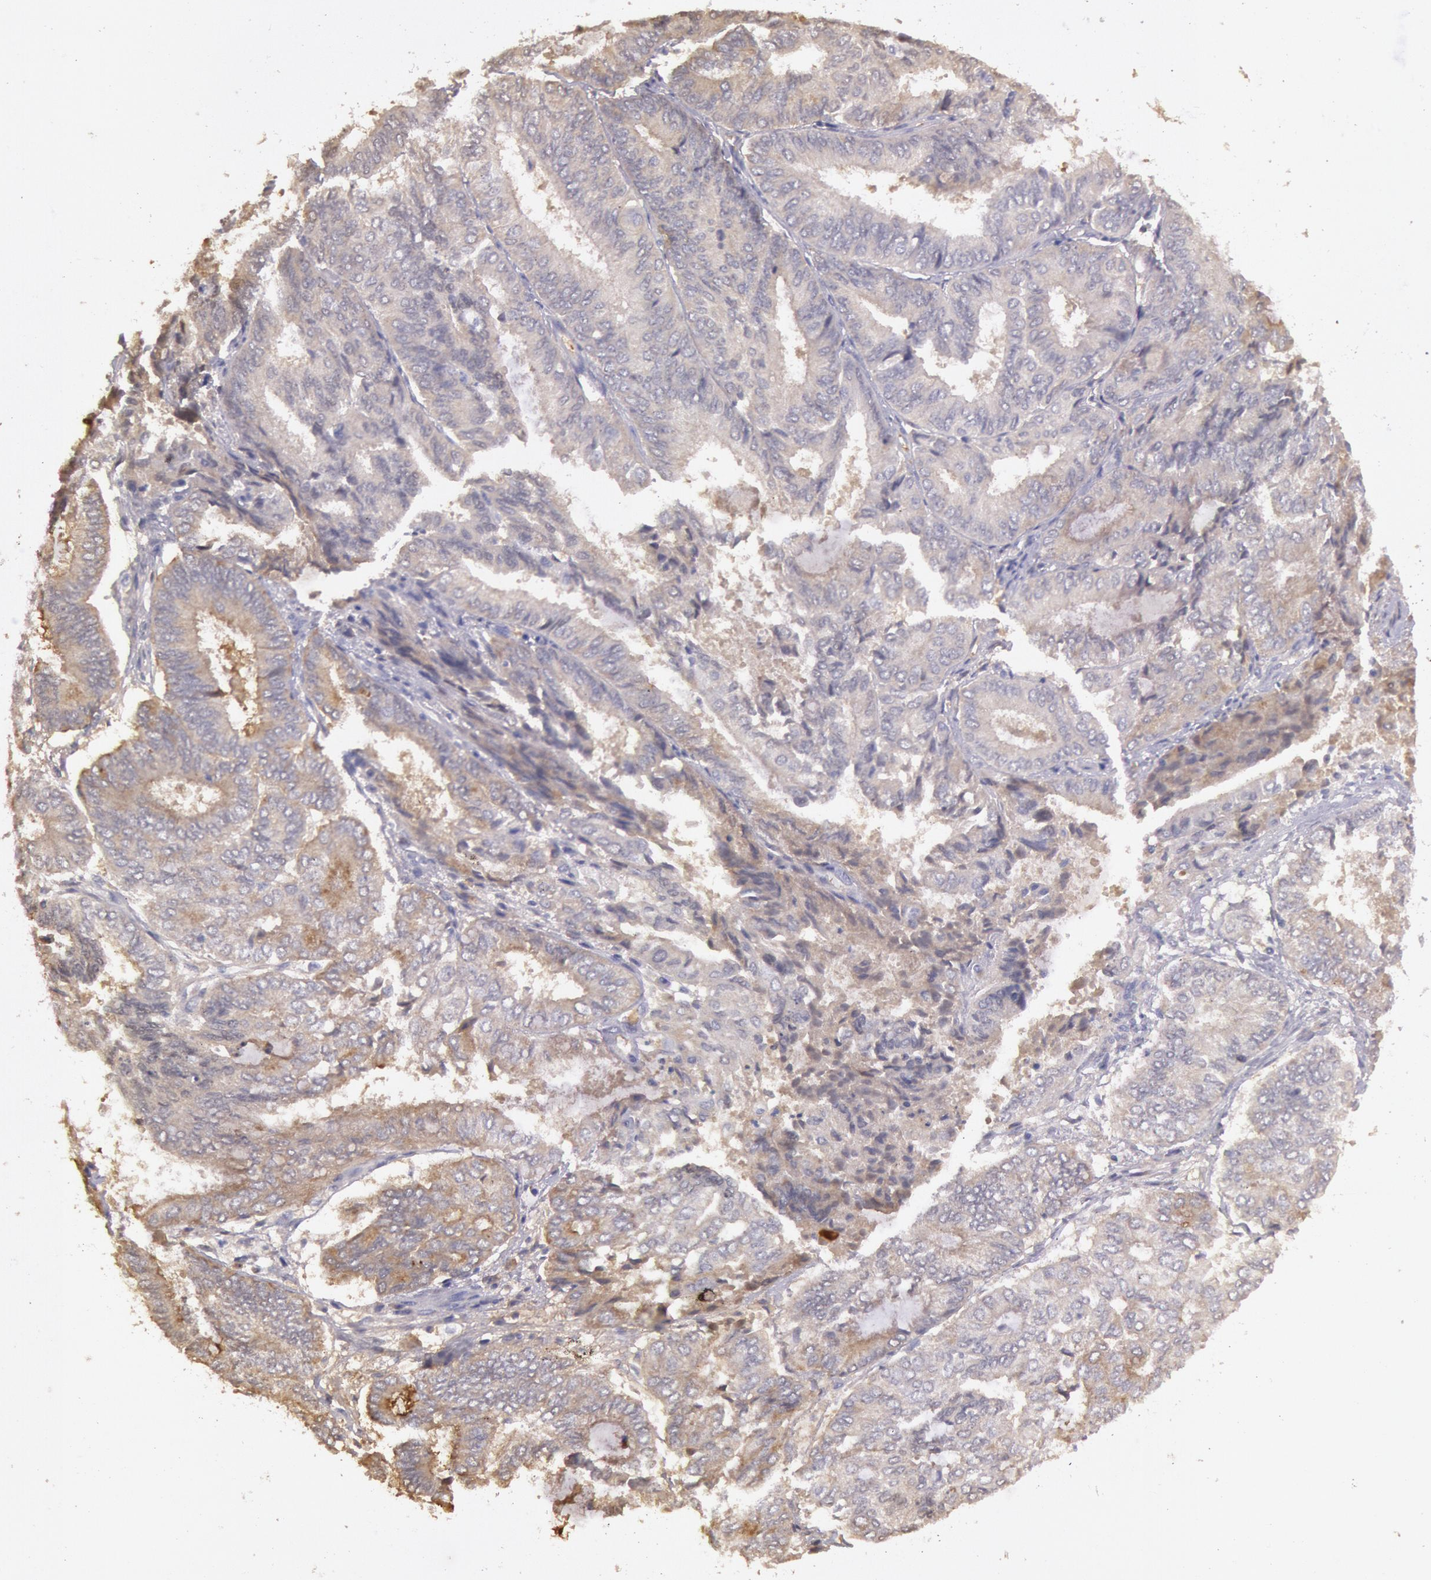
{"staining": {"intensity": "negative", "quantity": "none", "location": "none"}, "tissue": "endometrial cancer", "cell_type": "Tumor cells", "image_type": "cancer", "snomed": [{"axis": "morphology", "description": "Adenocarcinoma, NOS"}, {"axis": "topography", "description": "Endometrium"}], "caption": "An immunohistochemistry histopathology image of endometrial adenocarcinoma is shown. There is no staining in tumor cells of endometrial adenocarcinoma. (DAB IHC with hematoxylin counter stain).", "gene": "C1R", "patient": {"sex": "female", "age": 59}}